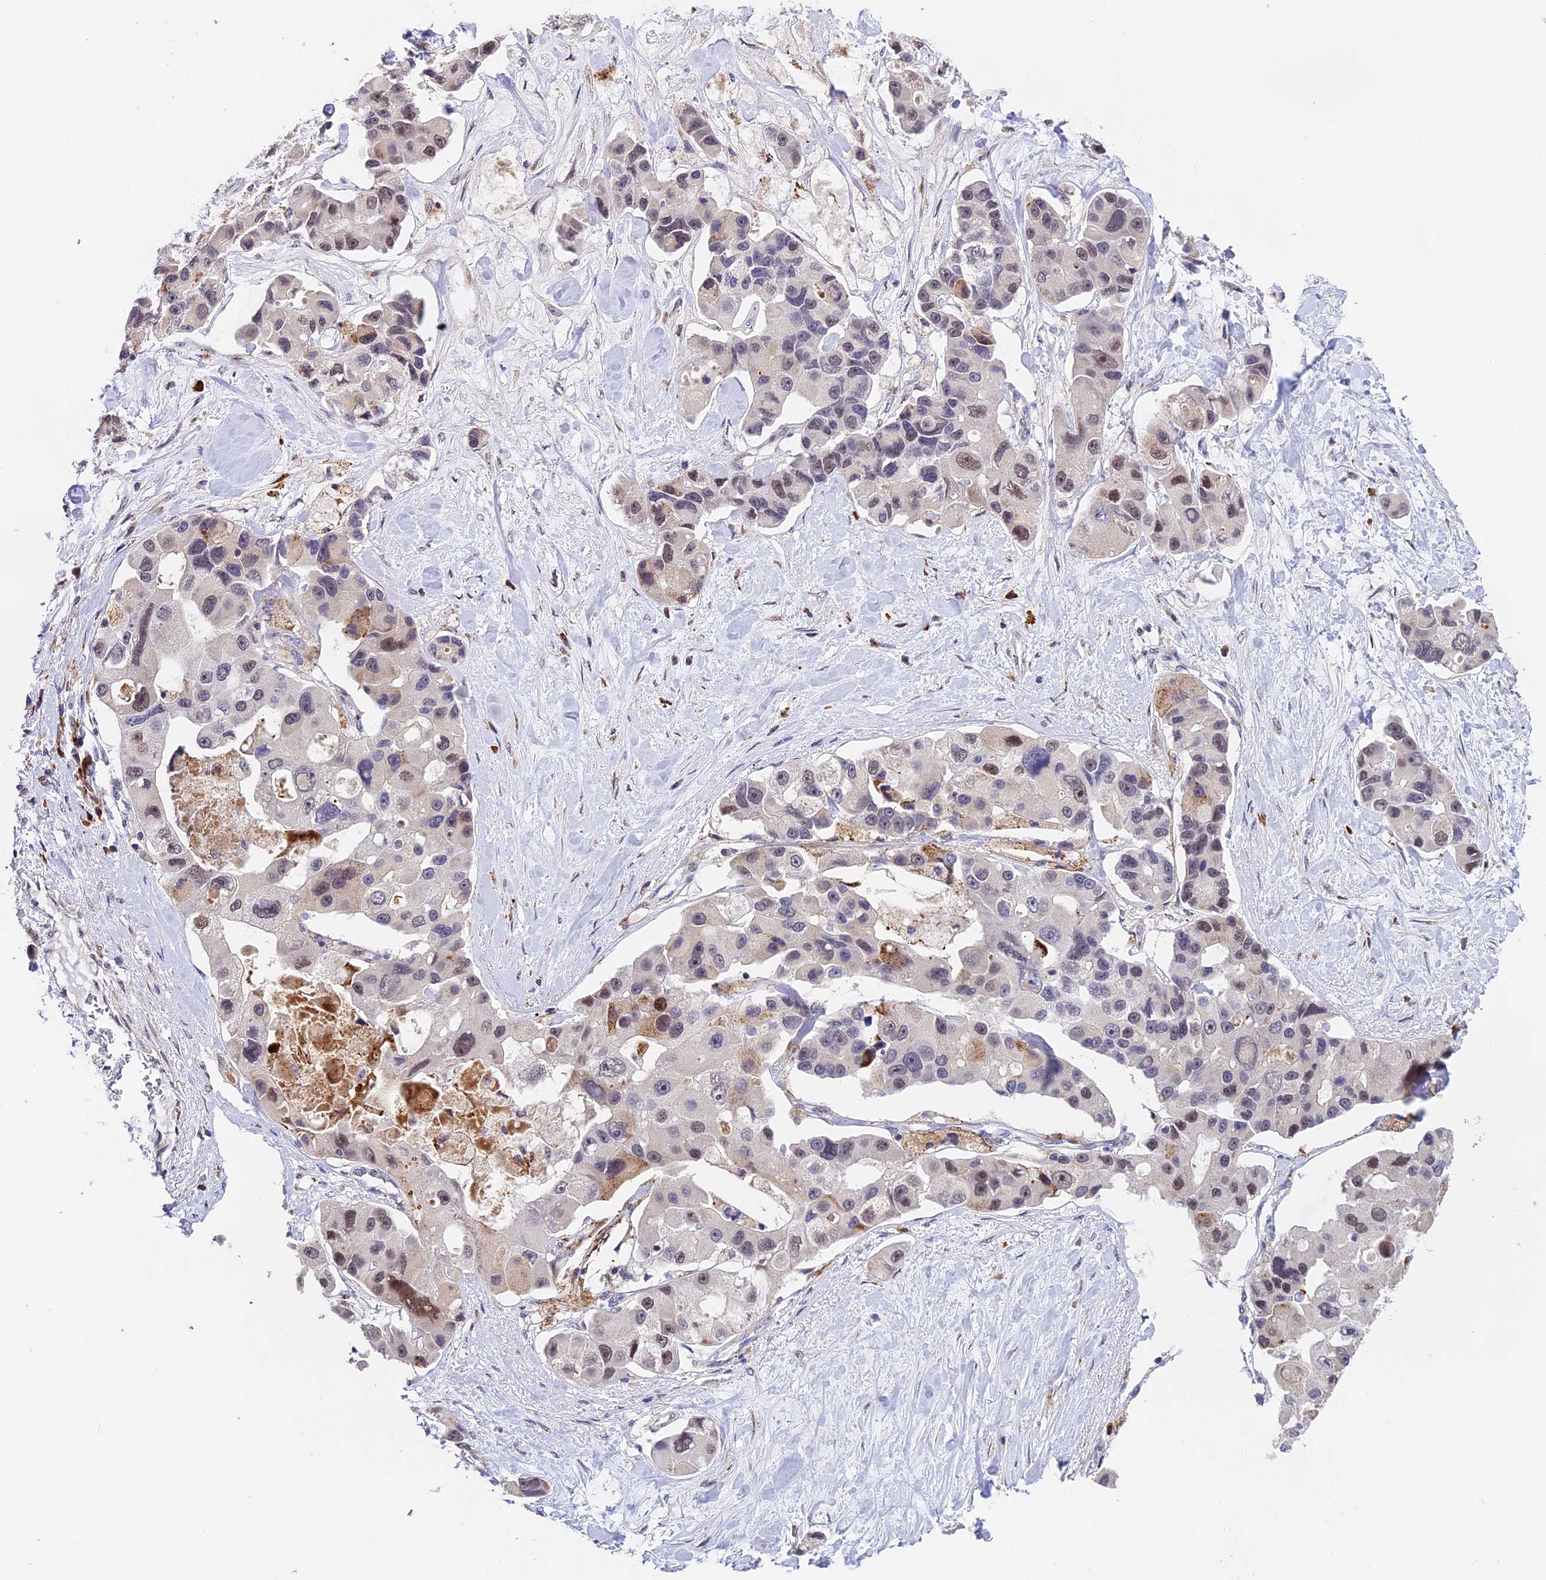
{"staining": {"intensity": "moderate", "quantity": "<25%", "location": "nuclear"}, "tissue": "lung cancer", "cell_type": "Tumor cells", "image_type": "cancer", "snomed": [{"axis": "morphology", "description": "Adenocarcinoma, NOS"}, {"axis": "topography", "description": "Lung"}], "caption": "High-magnification brightfield microscopy of lung cancer stained with DAB (3,3'-diaminobenzidine) (brown) and counterstained with hematoxylin (blue). tumor cells exhibit moderate nuclear positivity is present in approximately<25% of cells.", "gene": "FBXO45", "patient": {"sex": "female", "age": 54}}